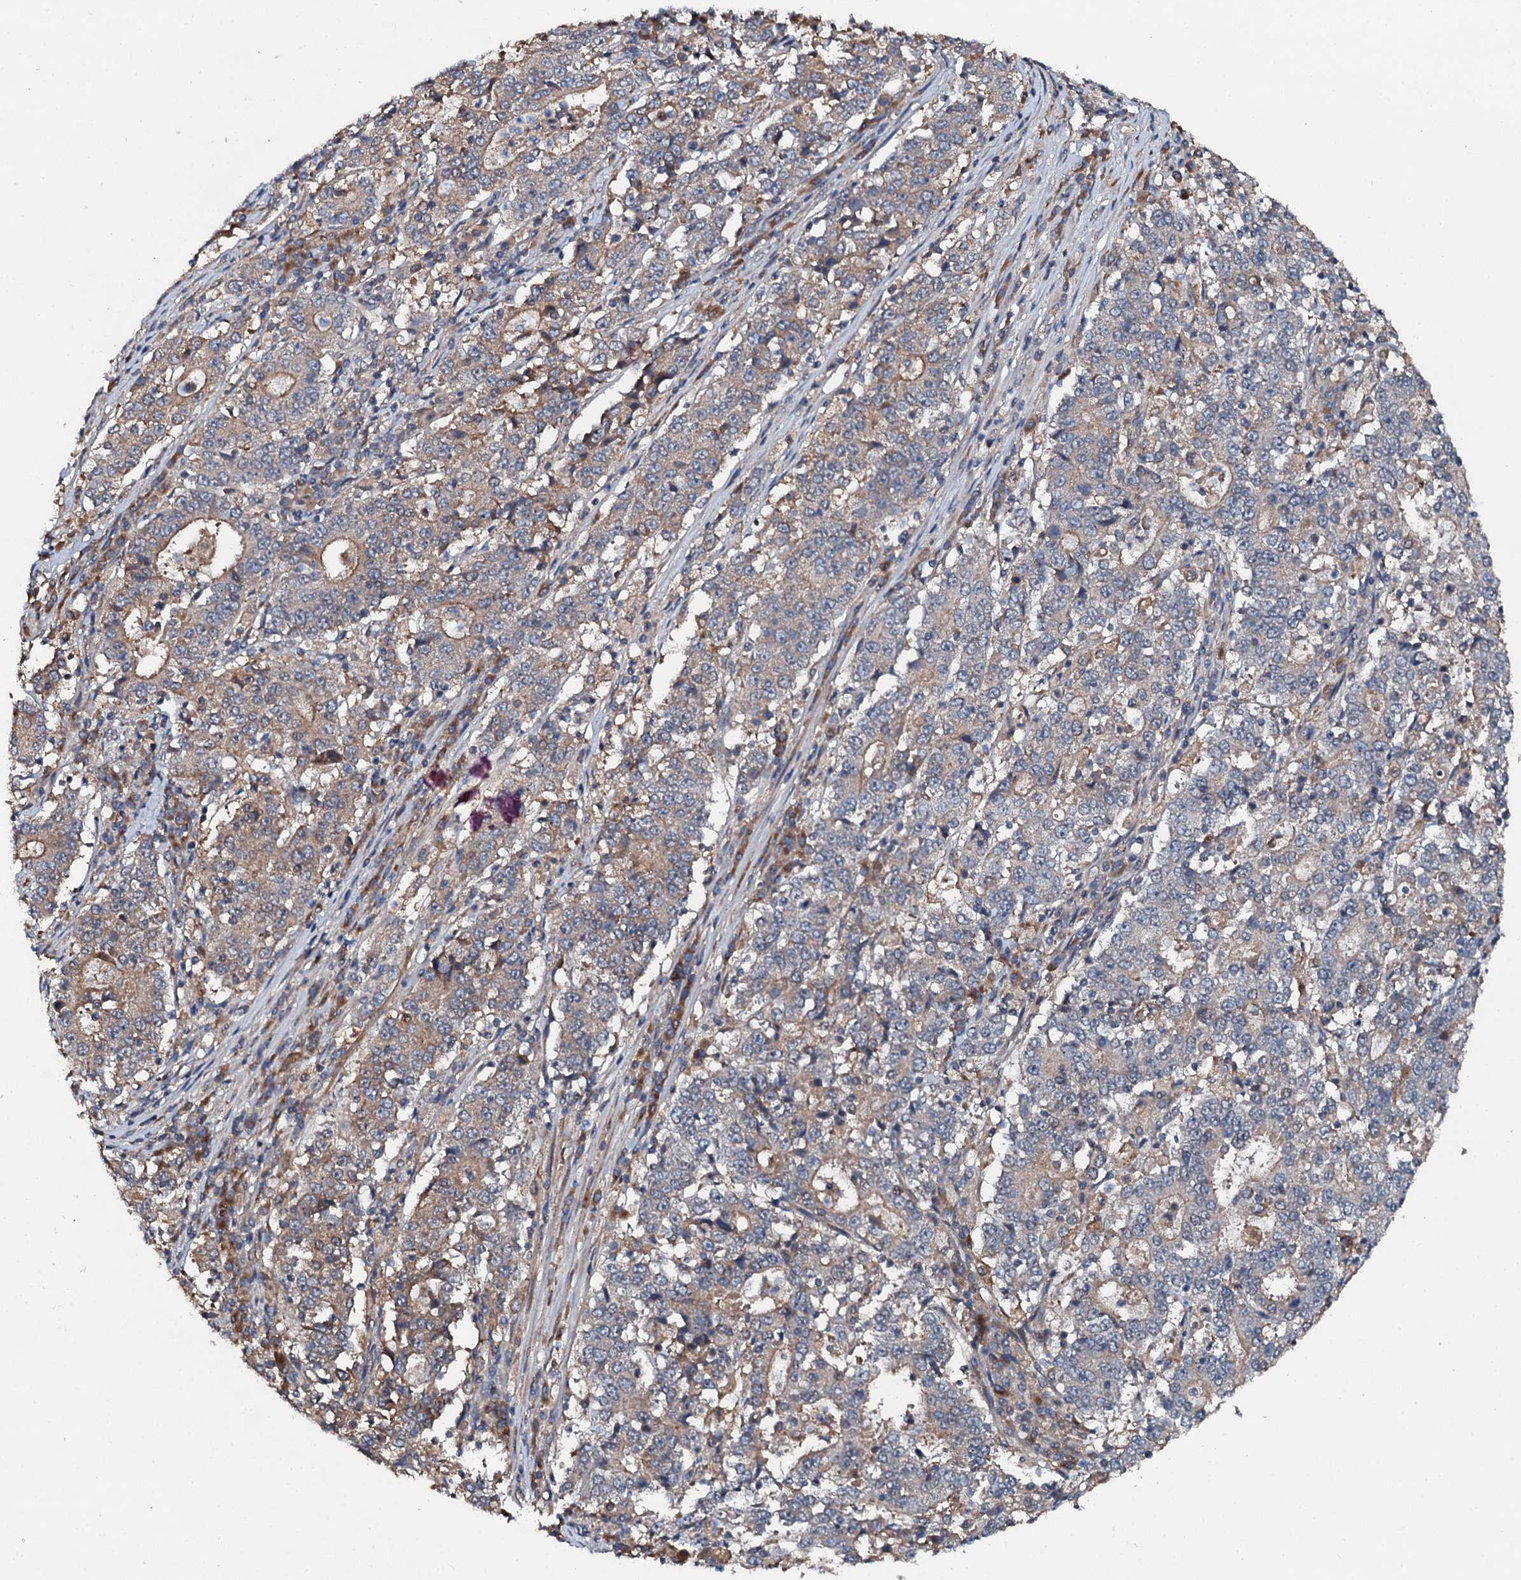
{"staining": {"intensity": "weak", "quantity": "25%-75%", "location": "cytoplasmic/membranous"}, "tissue": "stomach cancer", "cell_type": "Tumor cells", "image_type": "cancer", "snomed": [{"axis": "morphology", "description": "Adenocarcinoma, NOS"}, {"axis": "topography", "description": "Stomach"}], "caption": "Protein staining of stomach cancer tissue shows weak cytoplasmic/membranous expression in approximately 25%-75% of tumor cells. Nuclei are stained in blue.", "gene": "FLYWCH1", "patient": {"sex": "male", "age": 59}}